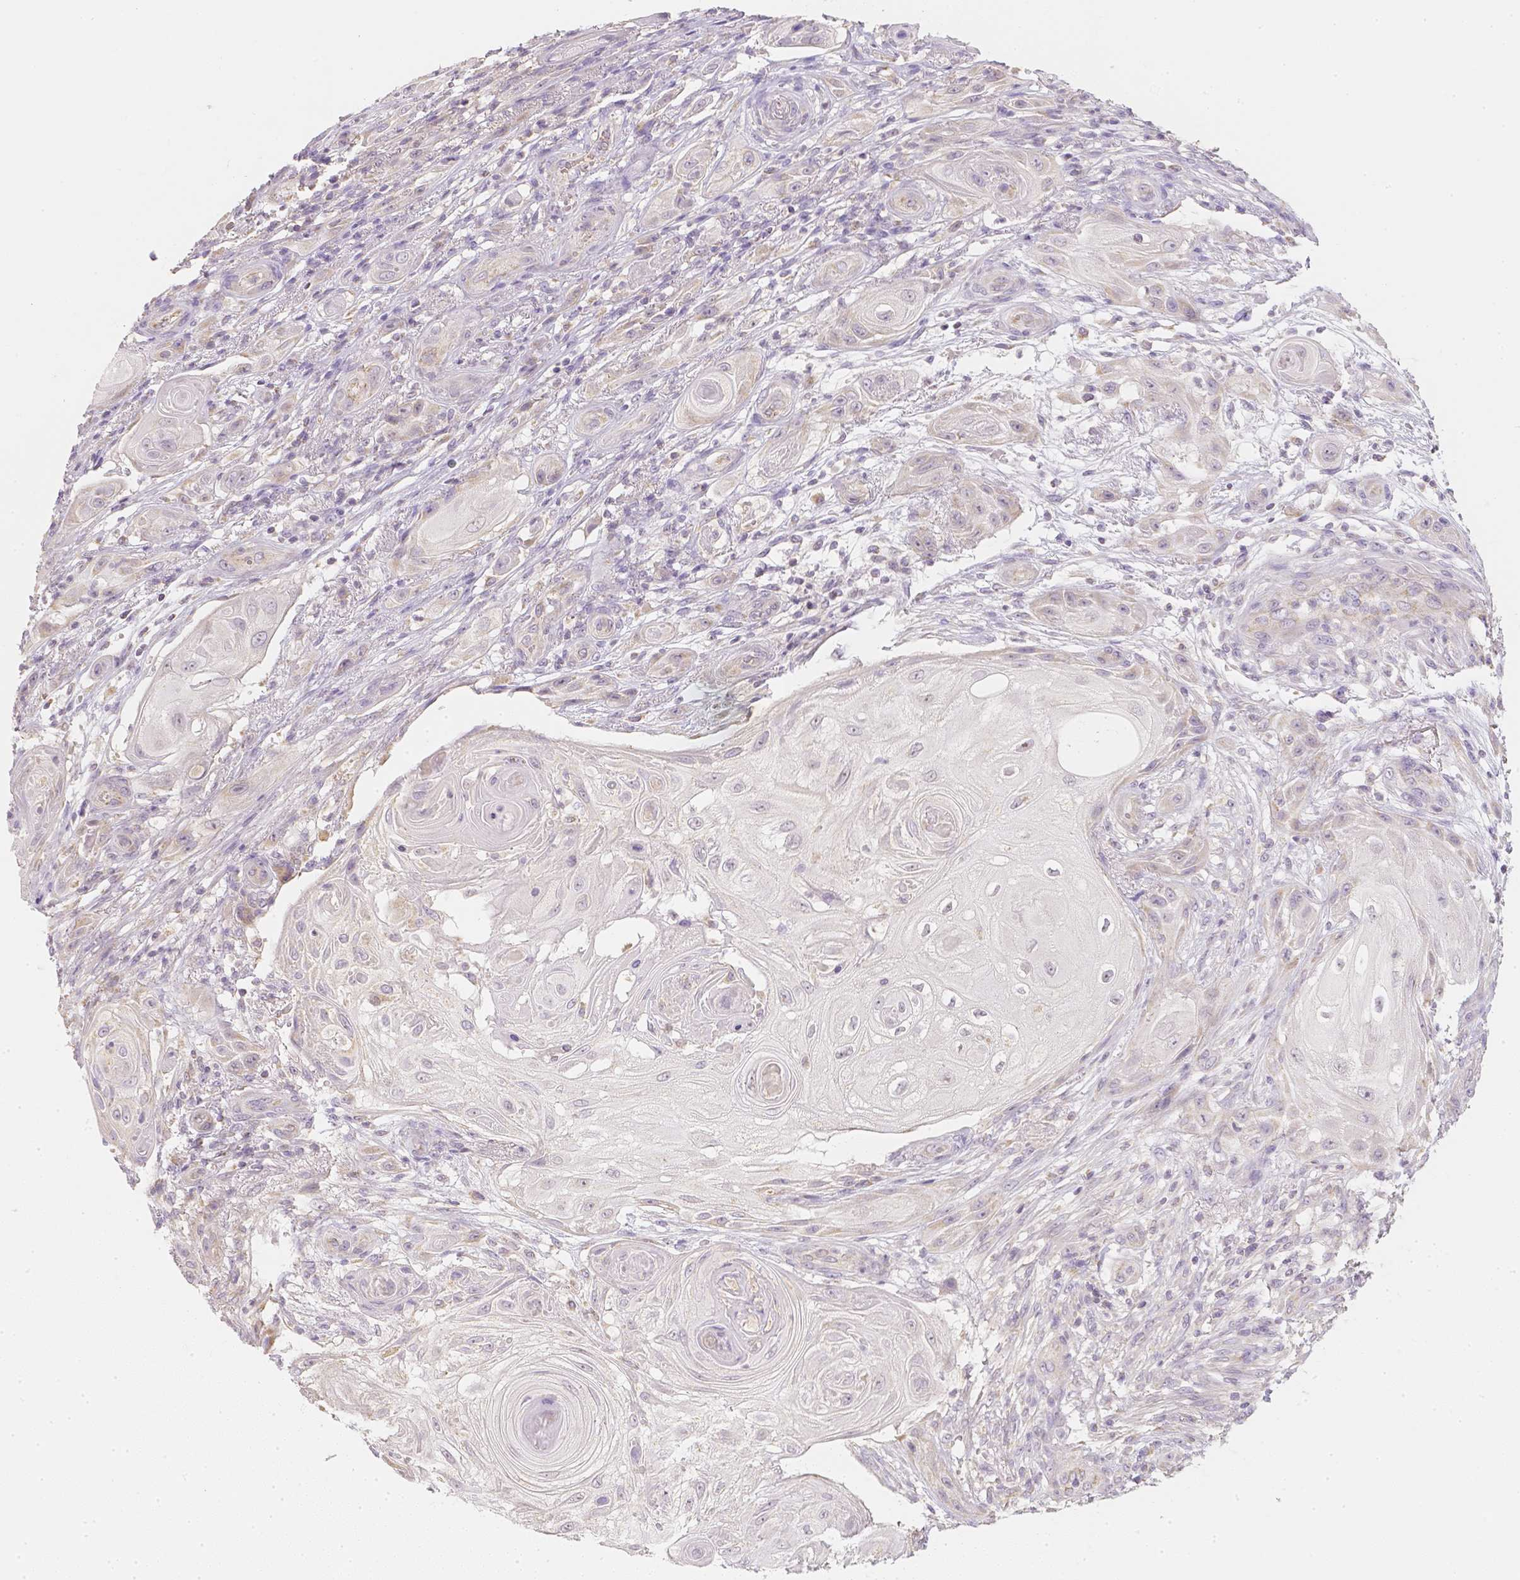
{"staining": {"intensity": "weak", "quantity": ">75%", "location": "nuclear"}, "tissue": "skin cancer", "cell_type": "Tumor cells", "image_type": "cancer", "snomed": [{"axis": "morphology", "description": "Squamous cell carcinoma, NOS"}, {"axis": "topography", "description": "Skin"}], "caption": "Immunohistochemical staining of human squamous cell carcinoma (skin) demonstrates weak nuclear protein staining in approximately >75% of tumor cells. (Stains: DAB in brown, nuclei in blue, Microscopy: brightfield microscopy at high magnification).", "gene": "NVL", "patient": {"sex": "male", "age": 62}}